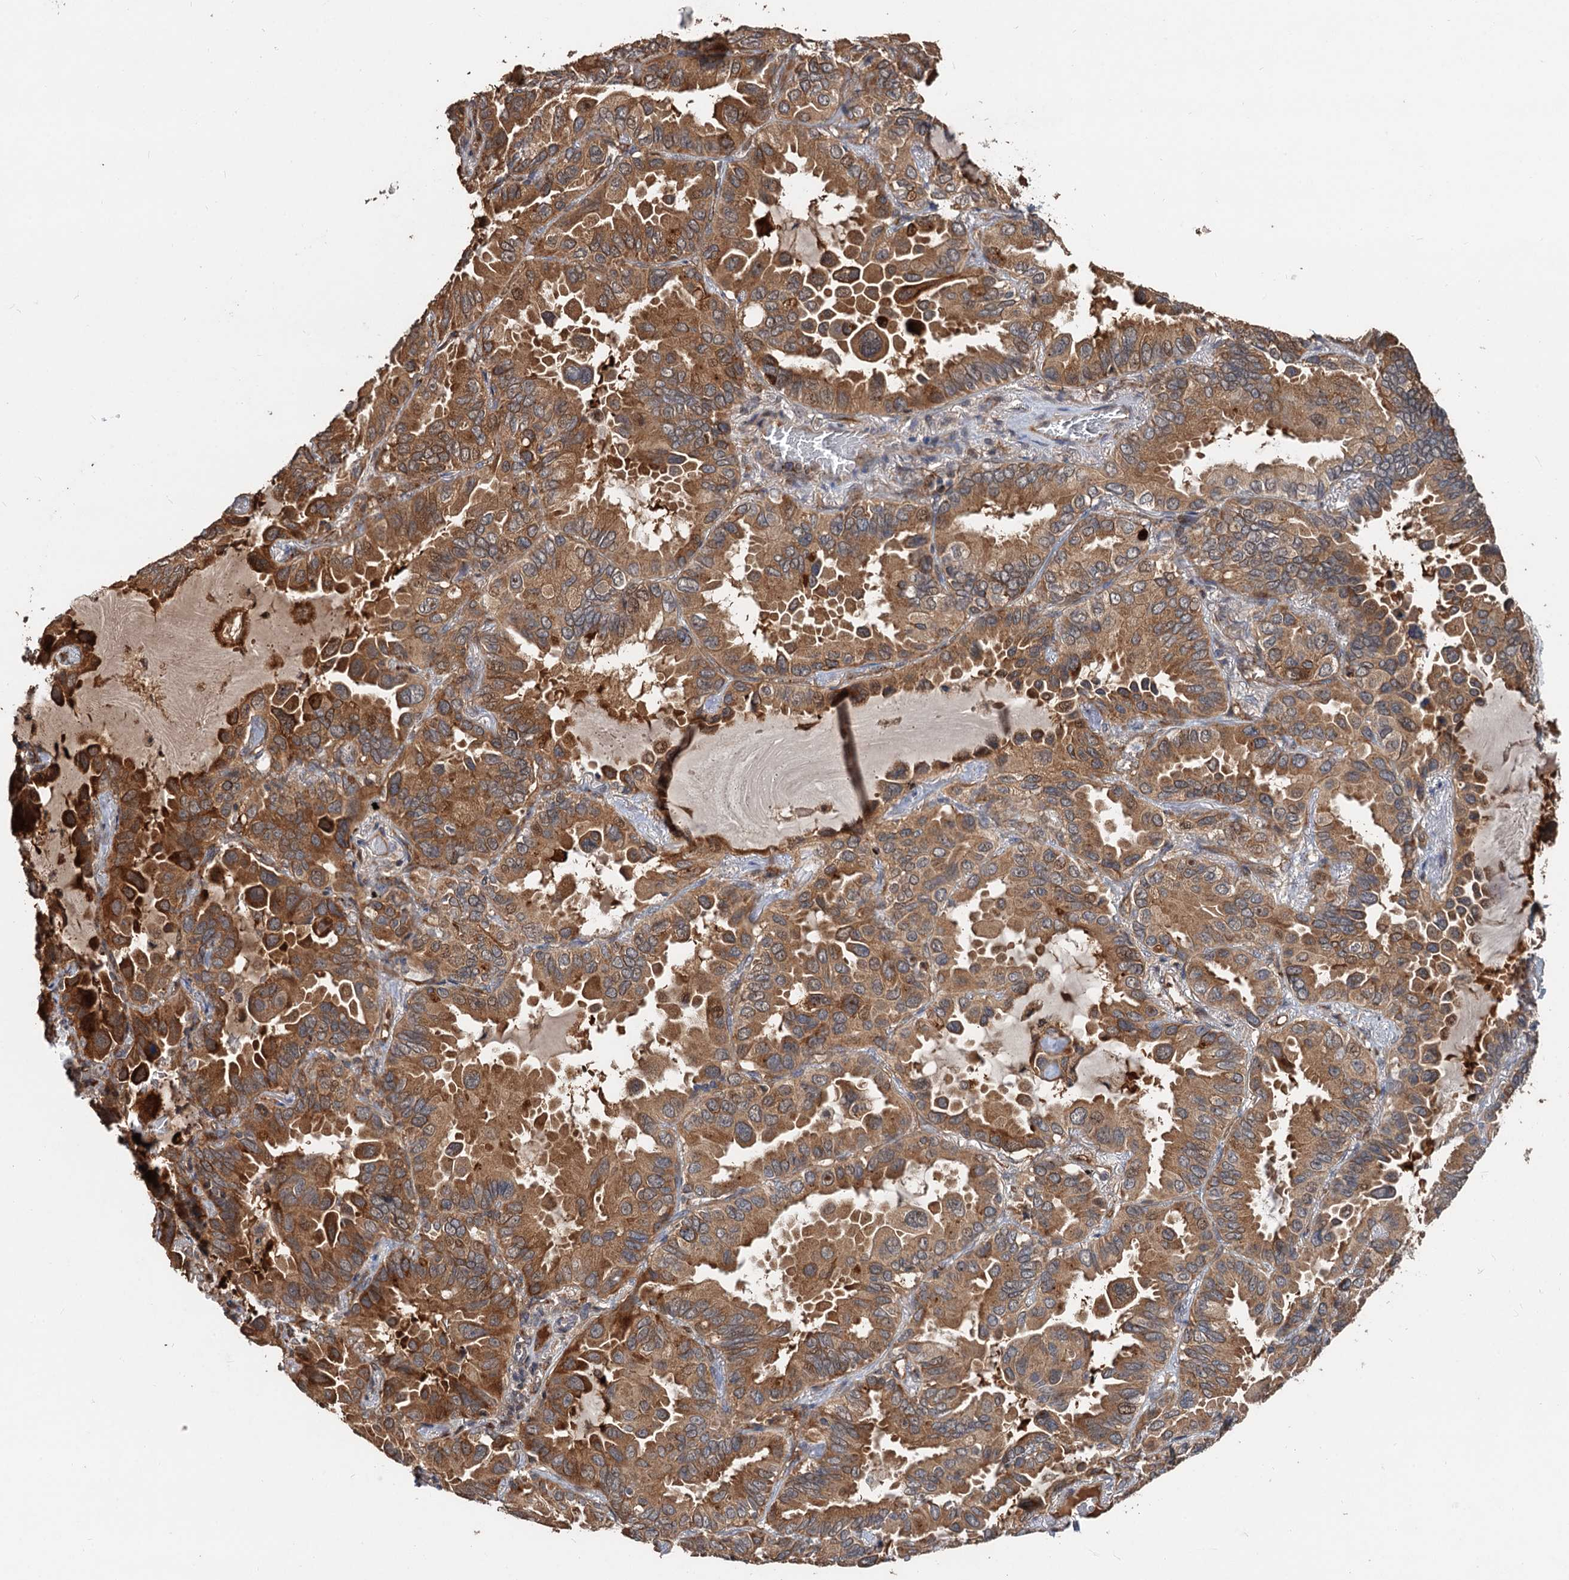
{"staining": {"intensity": "strong", "quantity": ">75%", "location": "cytoplasmic/membranous"}, "tissue": "lung cancer", "cell_type": "Tumor cells", "image_type": "cancer", "snomed": [{"axis": "morphology", "description": "Adenocarcinoma, NOS"}, {"axis": "topography", "description": "Lung"}], "caption": "Immunohistochemistry (IHC) histopathology image of human lung cancer stained for a protein (brown), which demonstrates high levels of strong cytoplasmic/membranous staining in approximately >75% of tumor cells.", "gene": "DEXI", "patient": {"sex": "male", "age": 64}}